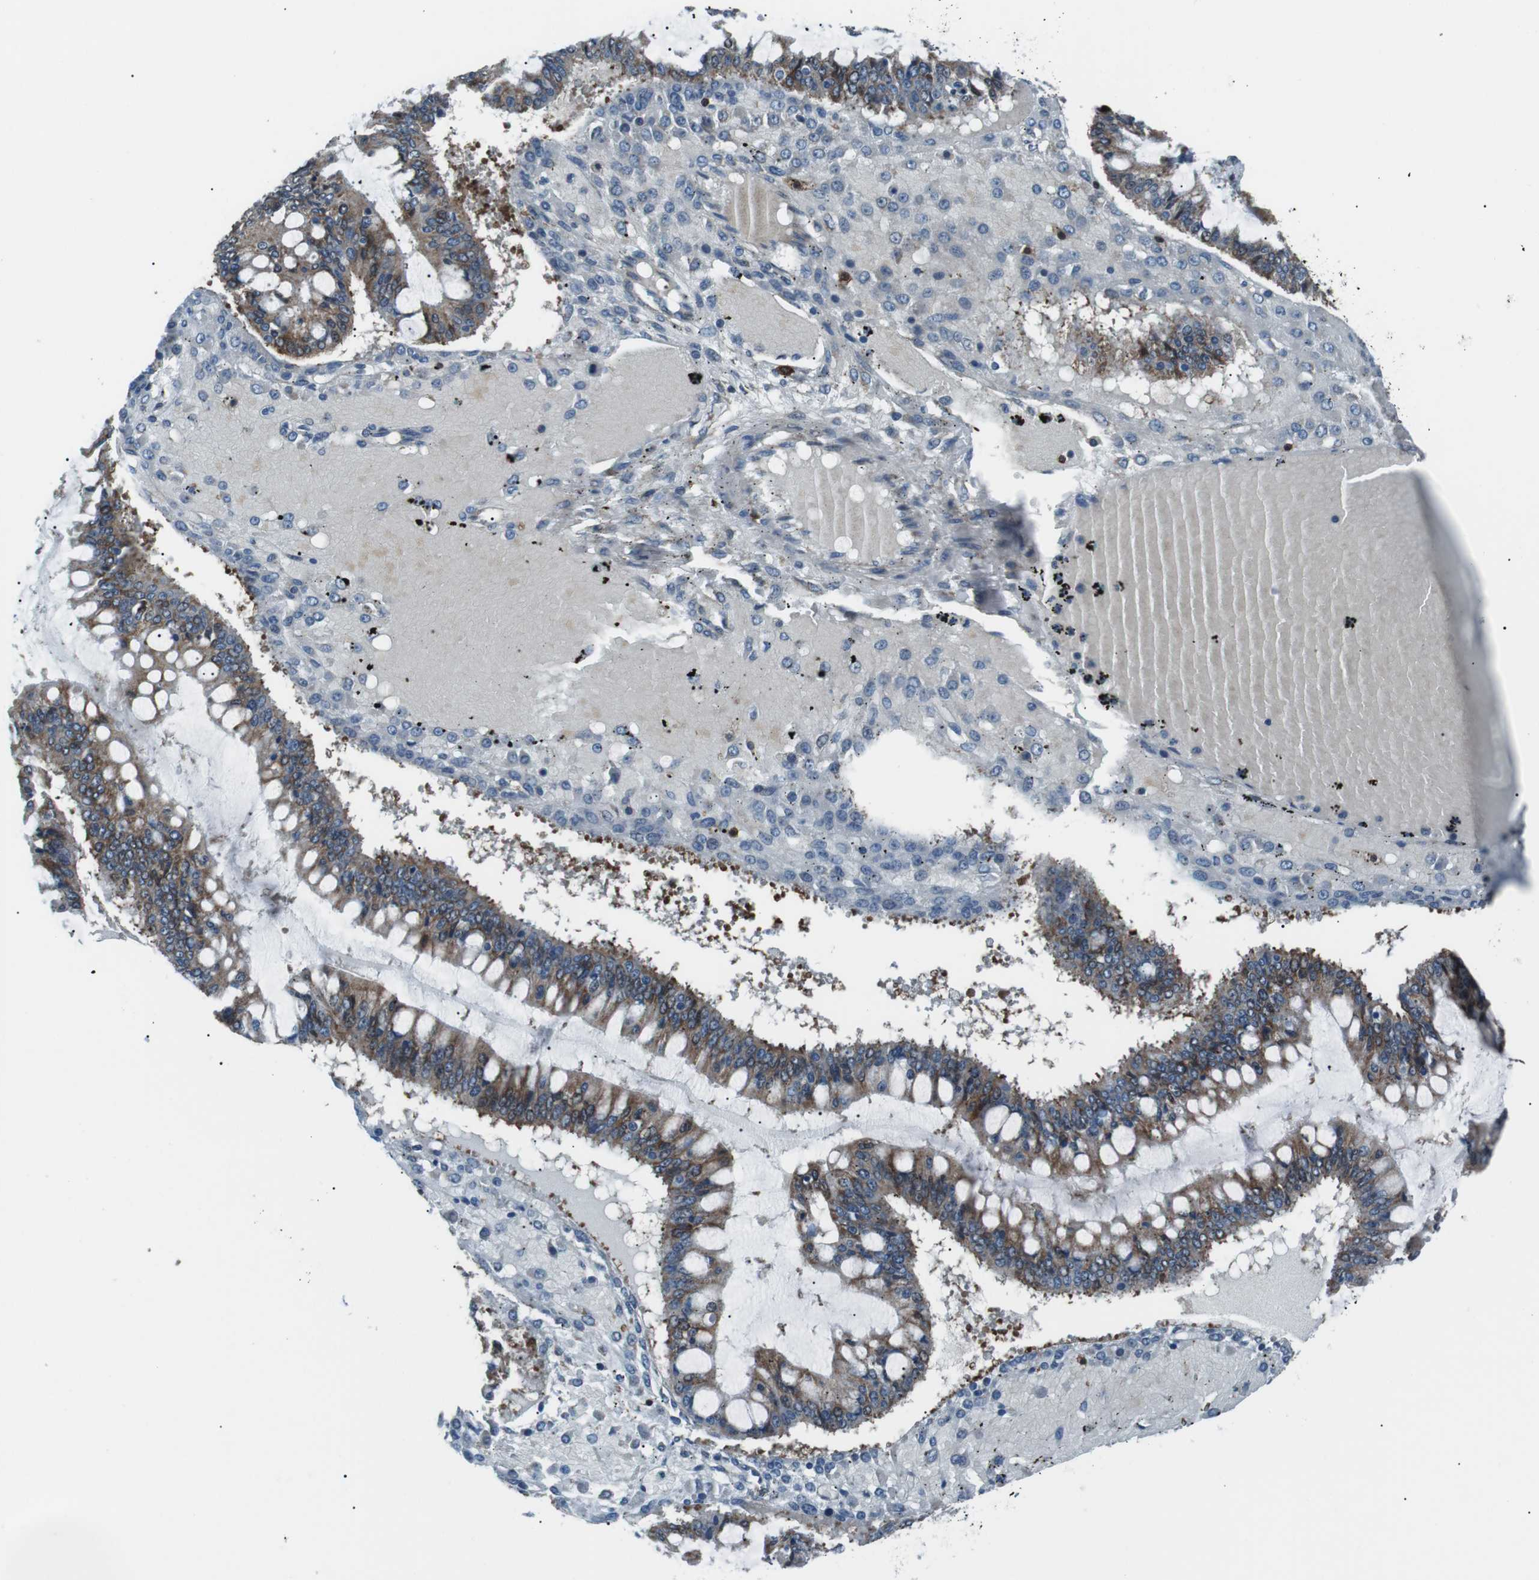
{"staining": {"intensity": "moderate", "quantity": "25%-75%", "location": "cytoplasmic/membranous"}, "tissue": "ovarian cancer", "cell_type": "Tumor cells", "image_type": "cancer", "snomed": [{"axis": "morphology", "description": "Cystadenocarcinoma, mucinous, NOS"}, {"axis": "topography", "description": "Ovary"}], "caption": "This is a histology image of immunohistochemistry (IHC) staining of ovarian cancer (mucinous cystadenocarcinoma), which shows moderate staining in the cytoplasmic/membranous of tumor cells.", "gene": "BLNK", "patient": {"sex": "female", "age": 73}}